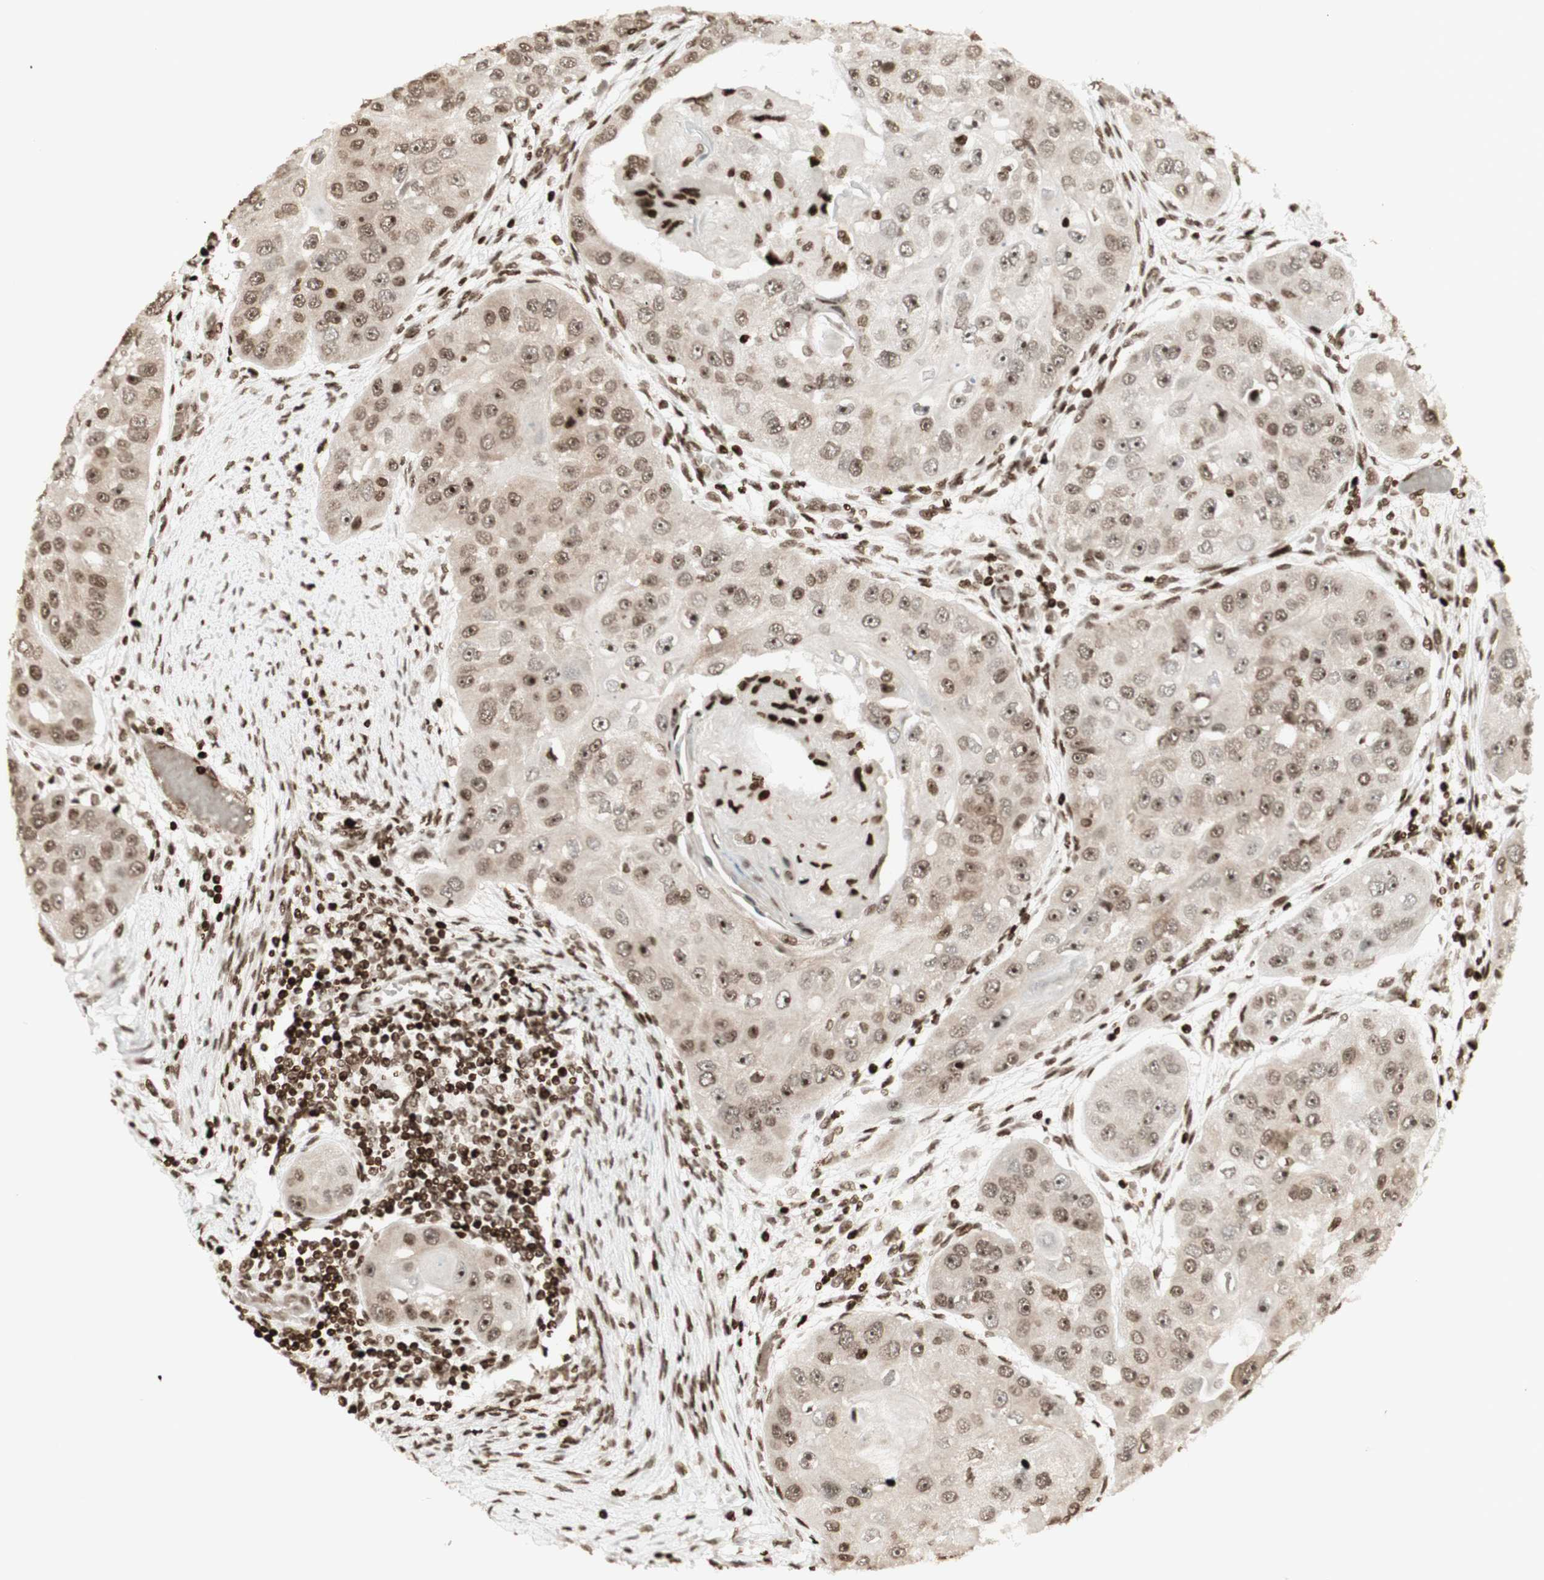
{"staining": {"intensity": "moderate", "quantity": "25%-75%", "location": "nuclear"}, "tissue": "head and neck cancer", "cell_type": "Tumor cells", "image_type": "cancer", "snomed": [{"axis": "morphology", "description": "Normal tissue, NOS"}, {"axis": "morphology", "description": "Squamous cell carcinoma, NOS"}, {"axis": "topography", "description": "Skeletal muscle"}, {"axis": "topography", "description": "Head-Neck"}], "caption": "This micrograph demonstrates head and neck squamous cell carcinoma stained with immunohistochemistry (IHC) to label a protein in brown. The nuclear of tumor cells show moderate positivity for the protein. Nuclei are counter-stained blue.", "gene": "NCAPD2", "patient": {"sex": "male", "age": 51}}